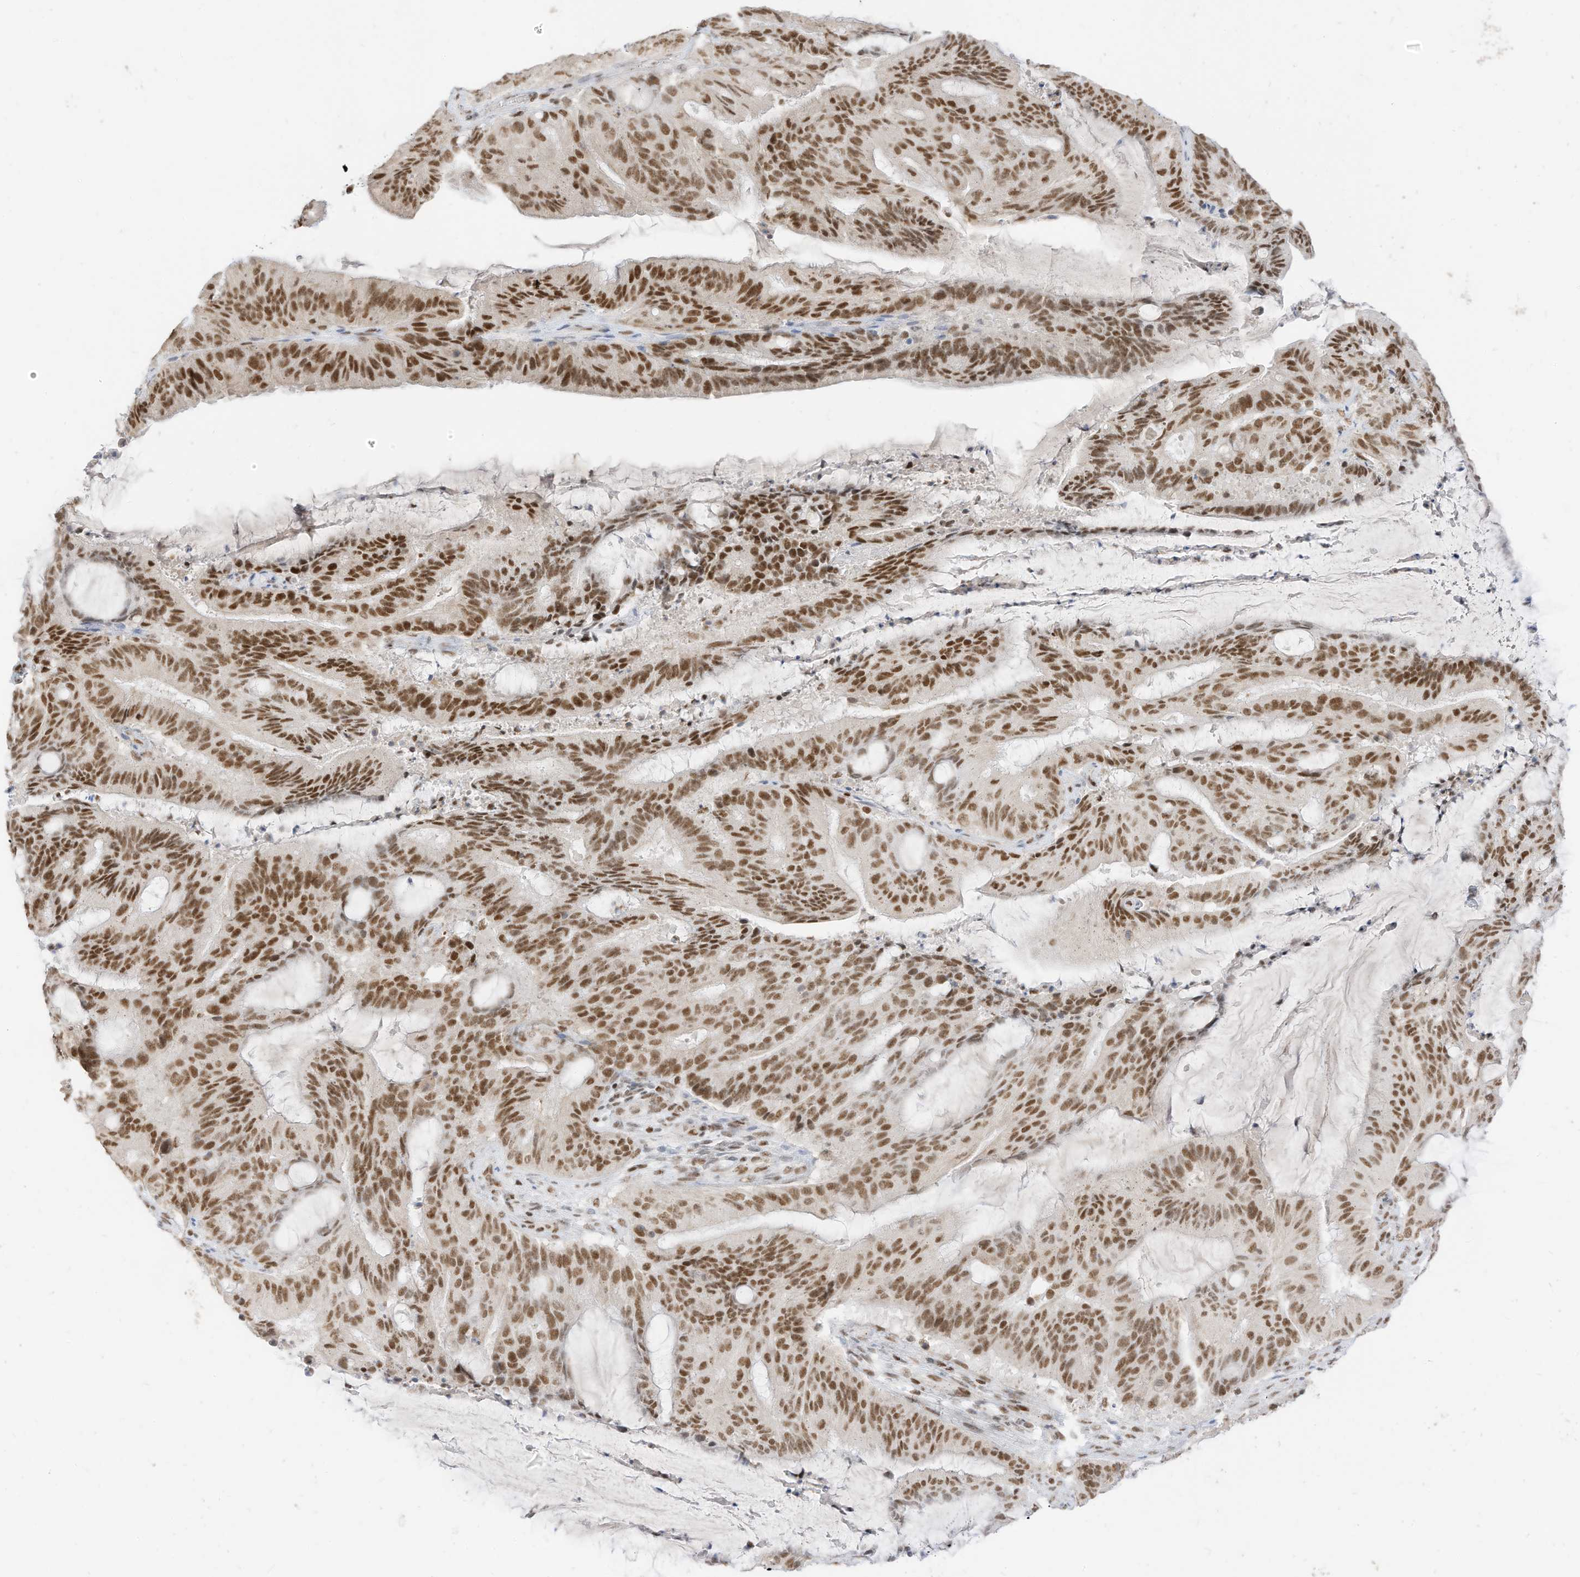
{"staining": {"intensity": "moderate", "quantity": ">75%", "location": "nuclear"}, "tissue": "liver cancer", "cell_type": "Tumor cells", "image_type": "cancer", "snomed": [{"axis": "morphology", "description": "Normal tissue, NOS"}, {"axis": "morphology", "description": "Cholangiocarcinoma"}, {"axis": "topography", "description": "Liver"}, {"axis": "topography", "description": "Peripheral nerve tissue"}], "caption": "This is an image of IHC staining of cholangiocarcinoma (liver), which shows moderate expression in the nuclear of tumor cells.", "gene": "SMARCA2", "patient": {"sex": "female", "age": 73}}